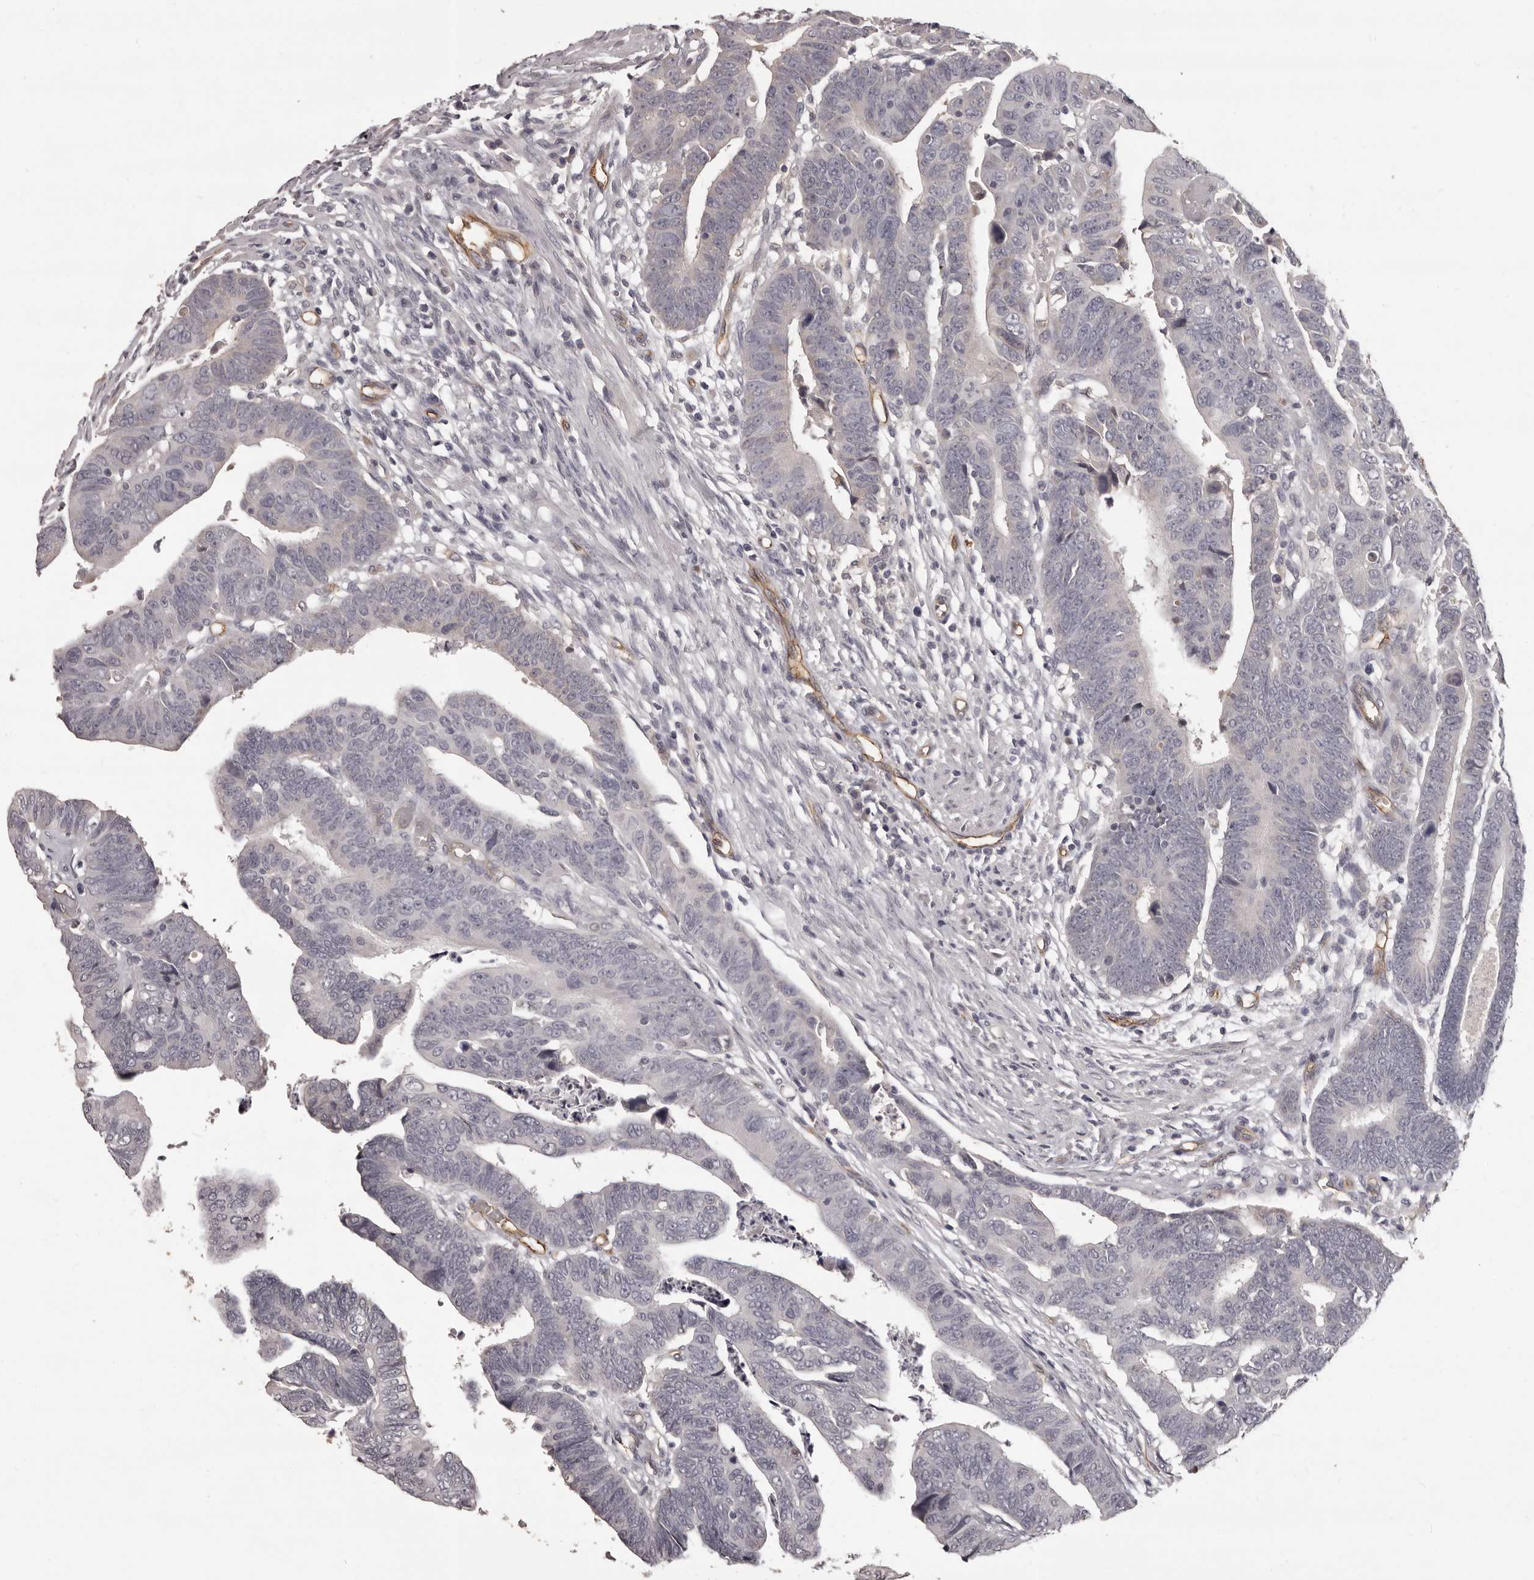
{"staining": {"intensity": "negative", "quantity": "none", "location": "none"}, "tissue": "colorectal cancer", "cell_type": "Tumor cells", "image_type": "cancer", "snomed": [{"axis": "morphology", "description": "Adenocarcinoma, NOS"}, {"axis": "topography", "description": "Rectum"}], "caption": "An image of colorectal cancer (adenocarcinoma) stained for a protein demonstrates no brown staining in tumor cells.", "gene": "GPR78", "patient": {"sex": "female", "age": 65}}